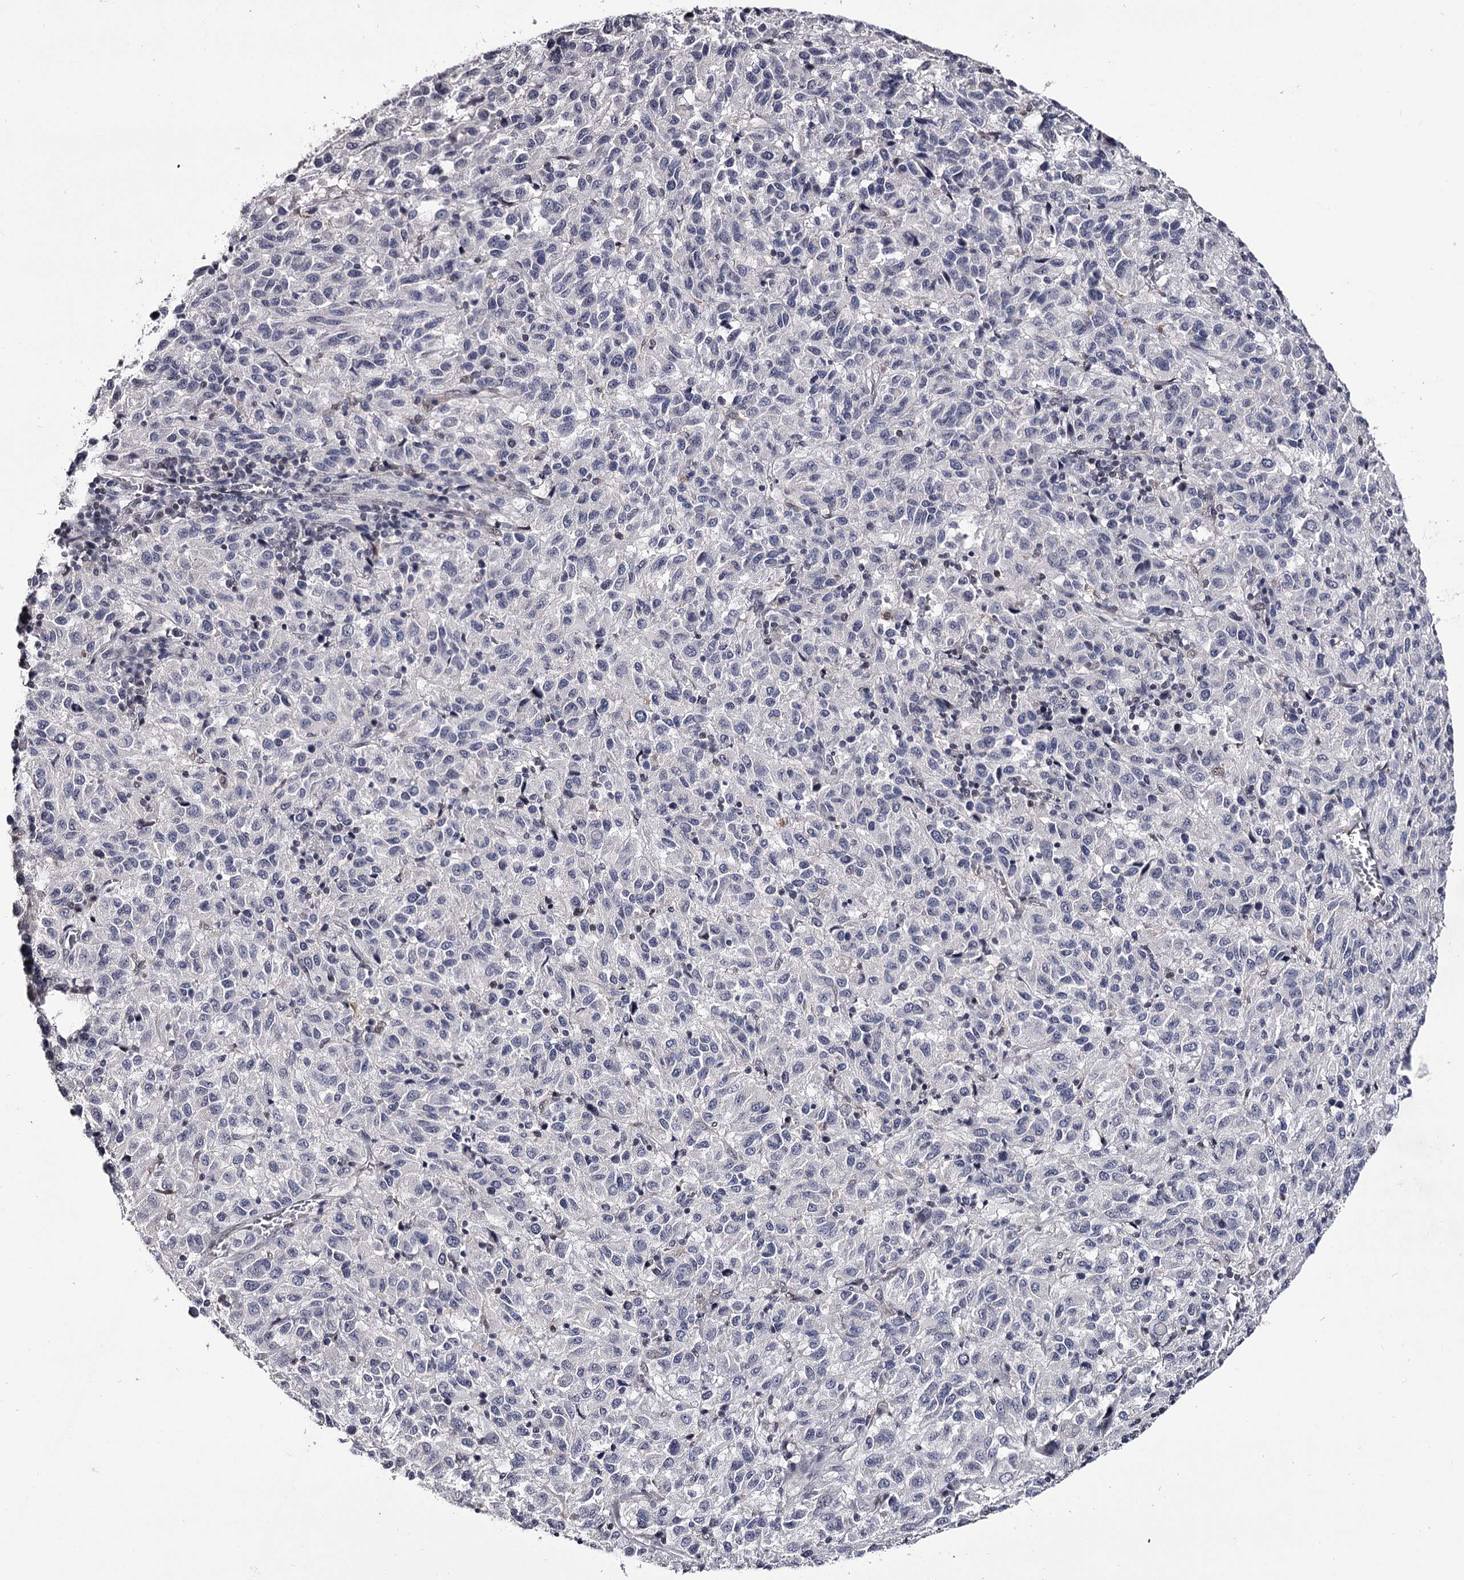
{"staining": {"intensity": "negative", "quantity": "none", "location": "none"}, "tissue": "melanoma", "cell_type": "Tumor cells", "image_type": "cancer", "snomed": [{"axis": "morphology", "description": "Malignant melanoma, Metastatic site"}, {"axis": "topography", "description": "Lung"}], "caption": "Human malignant melanoma (metastatic site) stained for a protein using immunohistochemistry (IHC) reveals no expression in tumor cells.", "gene": "OVOL2", "patient": {"sex": "male", "age": 64}}